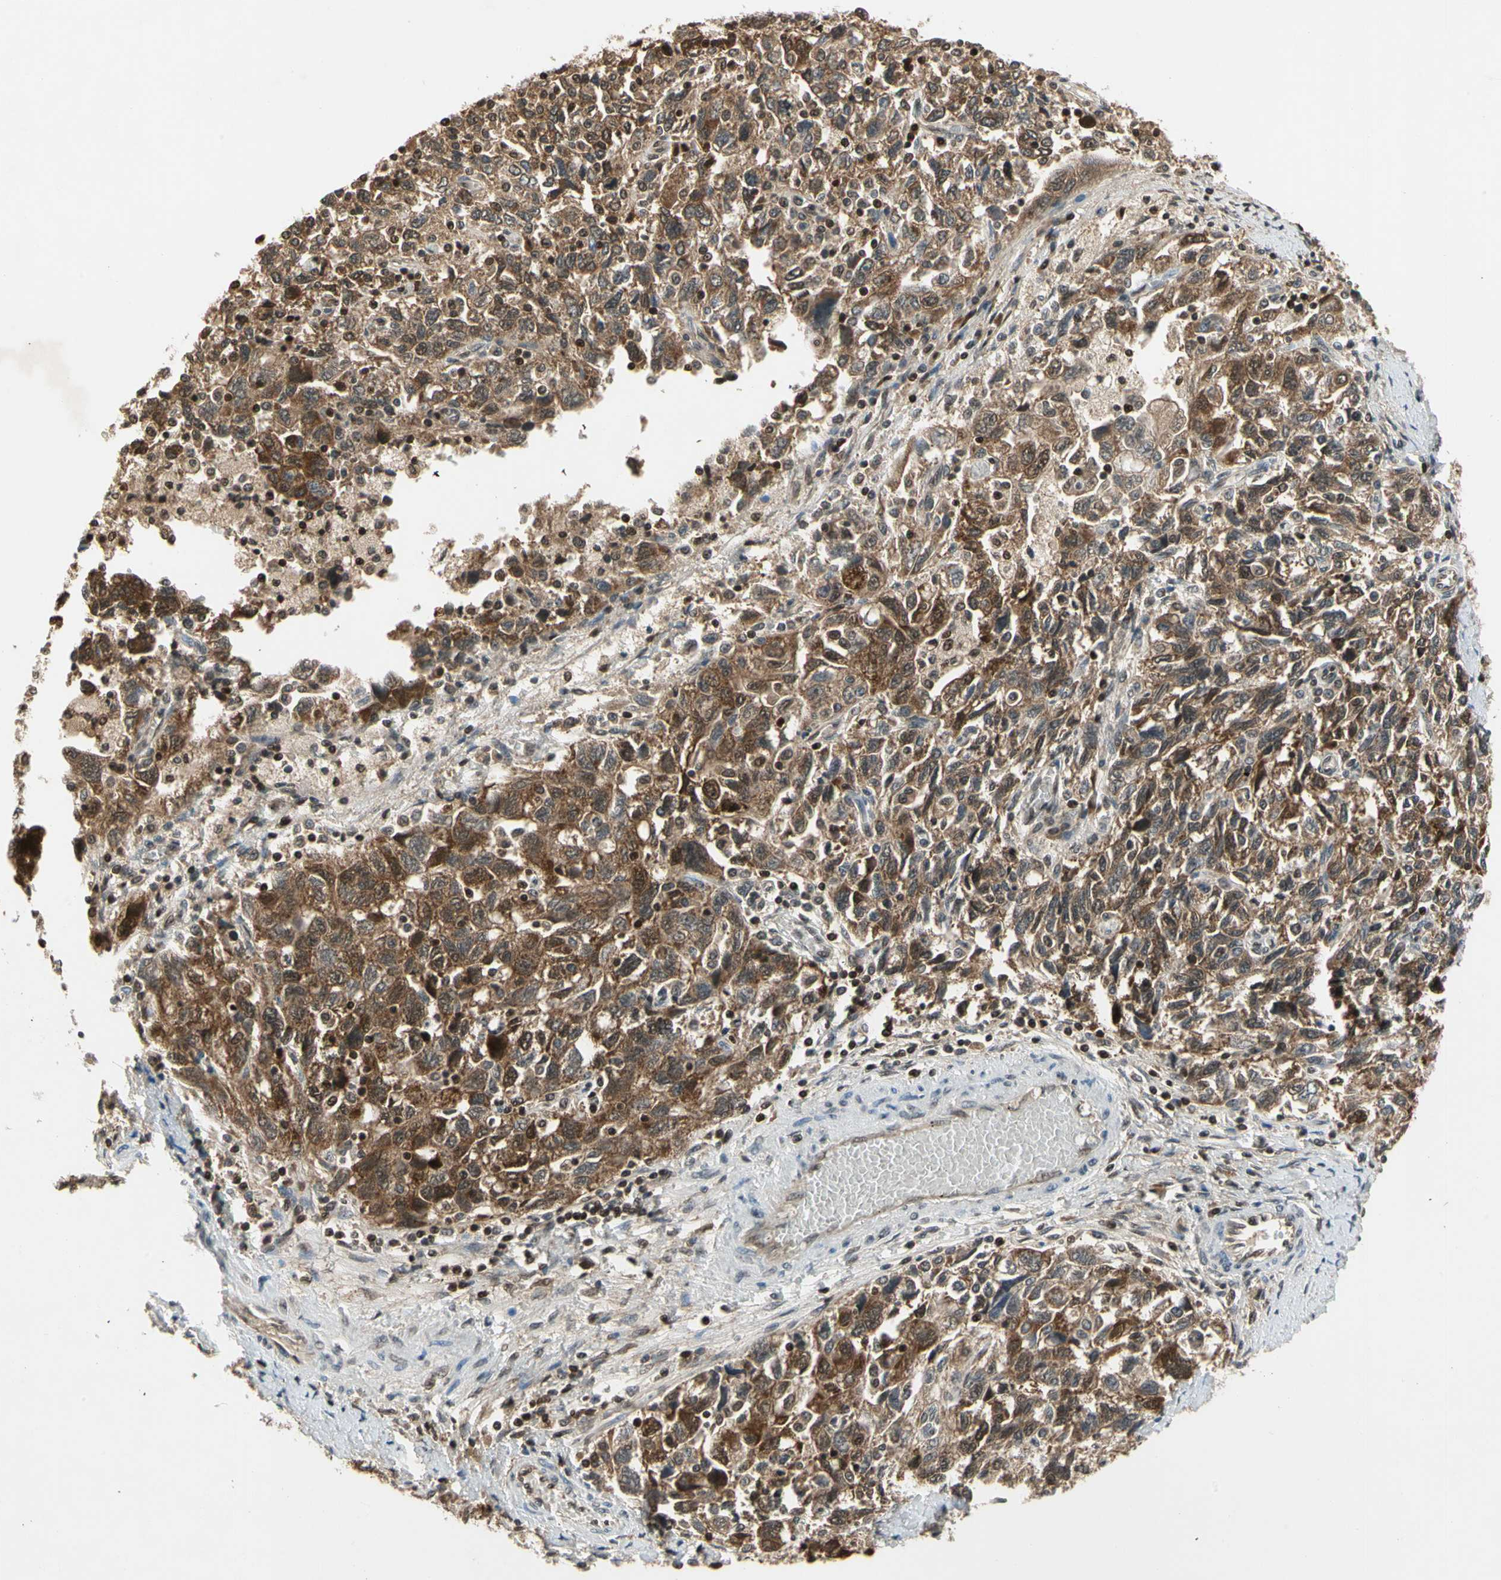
{"staining": {"intensity": "moderate", "quantity": ">75%", "location": "cytoplasmic/membranous"}, "tissue": "ovarian cancer", "cell_type": "Tumor cells", "image_type": "cancer", "snomed": [{"axis": "morphology", "description": "Carcinoma, NOS"}, {"axis": "morphology", "description": "Cystadenocarcinoma, serous, NOS"}, {"axis": "topography", "description": "Ovary"}], "caption": "IHC of carcinoma (ovarian) shows medium levels of moderate cytoplasmic/membranous expression in approximately >75% of tumor cells. The protein is stained brown, and the nuclei are stained in blue (DAB (3,3'-diaminobenzidine) IHC with brightfield microscopy, high magnification).", "gene": "GSR", "patient": {"sex": "female", "age": 69}}